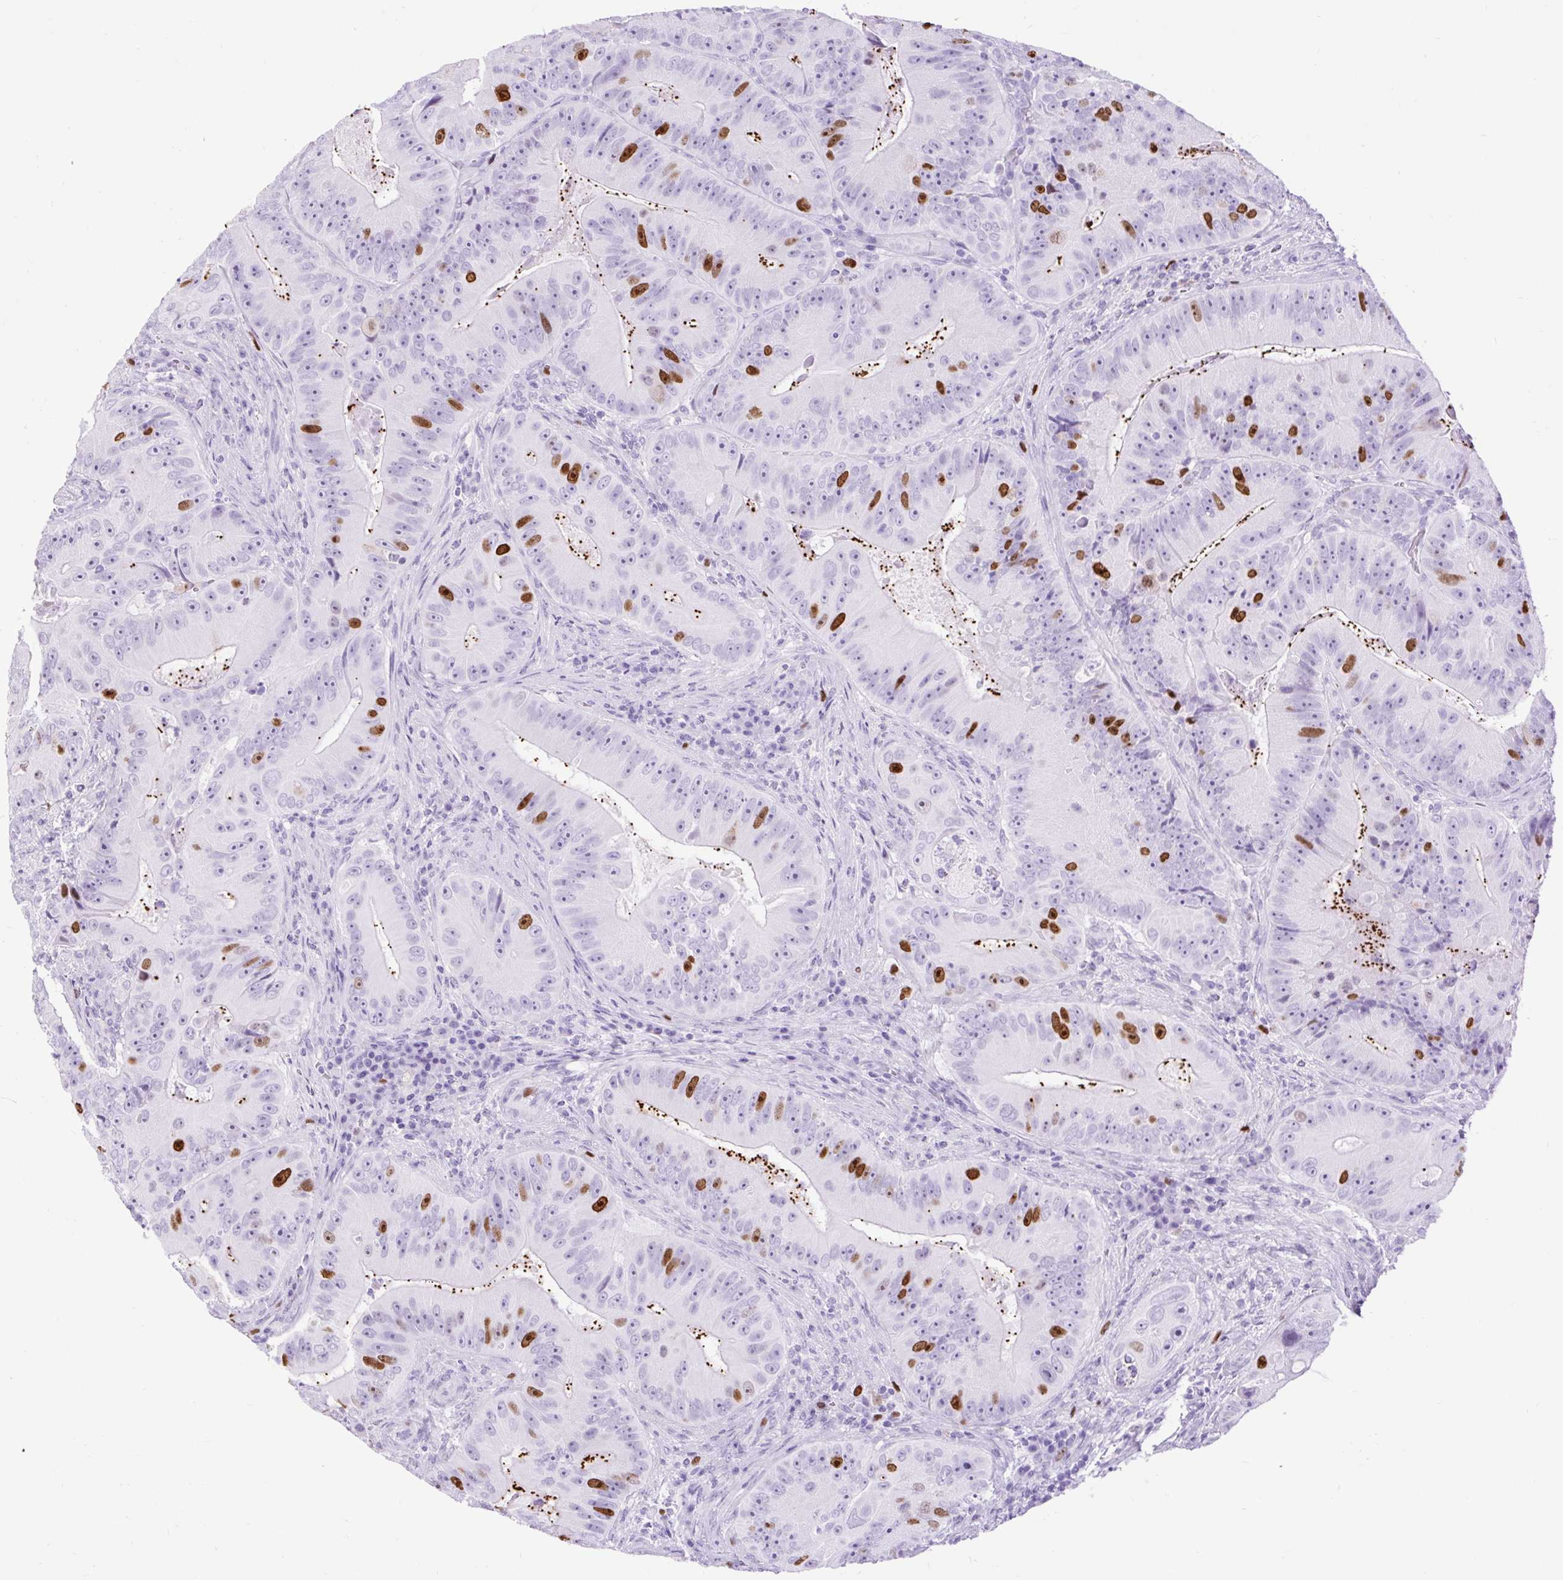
{"staining": {"intensity": "strong", "quantity": "<25%", "location": "nuclear"}, "tissue": "colorectal cancer", "cell_type": "Tumor cells", "image_type": "cancer", "snomed": [{"axis": "morphology", "description": "Adenocarcinoma, NOS"}, {"axis": "topography", "description": "Colon"}], "caption": "Immunohistochemistry (IHC) photomicrograph of neoplastic tissue: adenocarcinoma (colorectal) stained using immunohistochemistry (IHC) reveals medium levels of strong protein expression localized specifically in the nuclear of tumor cells, appearing as a nuclear brown color.", "gene": "RACGAP1", "patient": {"sex": "female", "age": 86}}